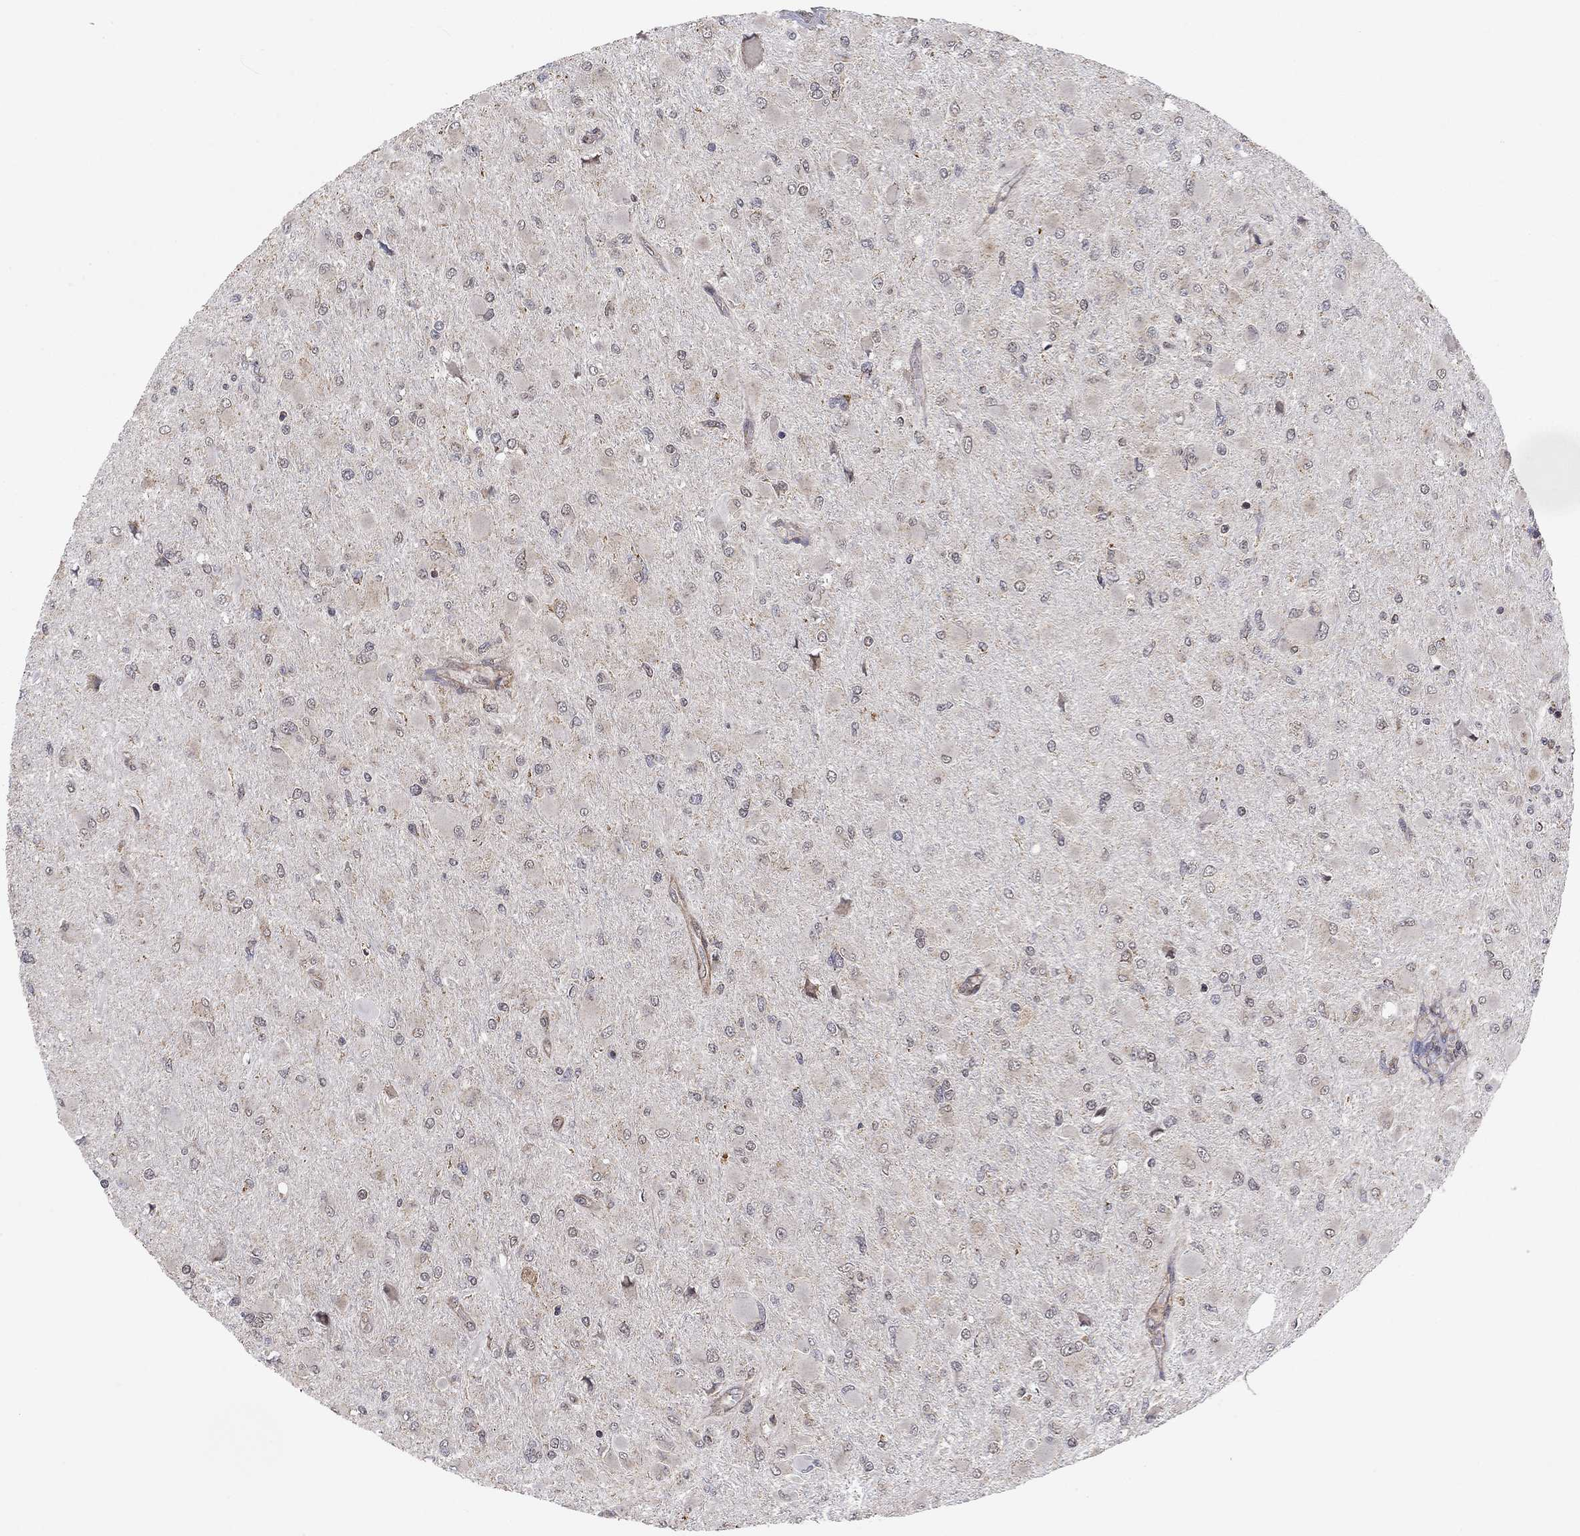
{"staining": {"intensity": "negative", "quantity": "none", "location": "none"}, "tissue": "glioma", "cell_type": "Tumor cells", "image_type": "cancer", "snomed": [{"axis": "morphology", "description": "Glioma, malignant, High grade"}, {"axis": "topography", "description": "Cerebral cortex"}], "caption": "The photomicrograph displays no significant staining in tumor cells of high-grade glioma (malignant).", "gene": "TDP1", "patient": {"sex": "female", "age": 36}}